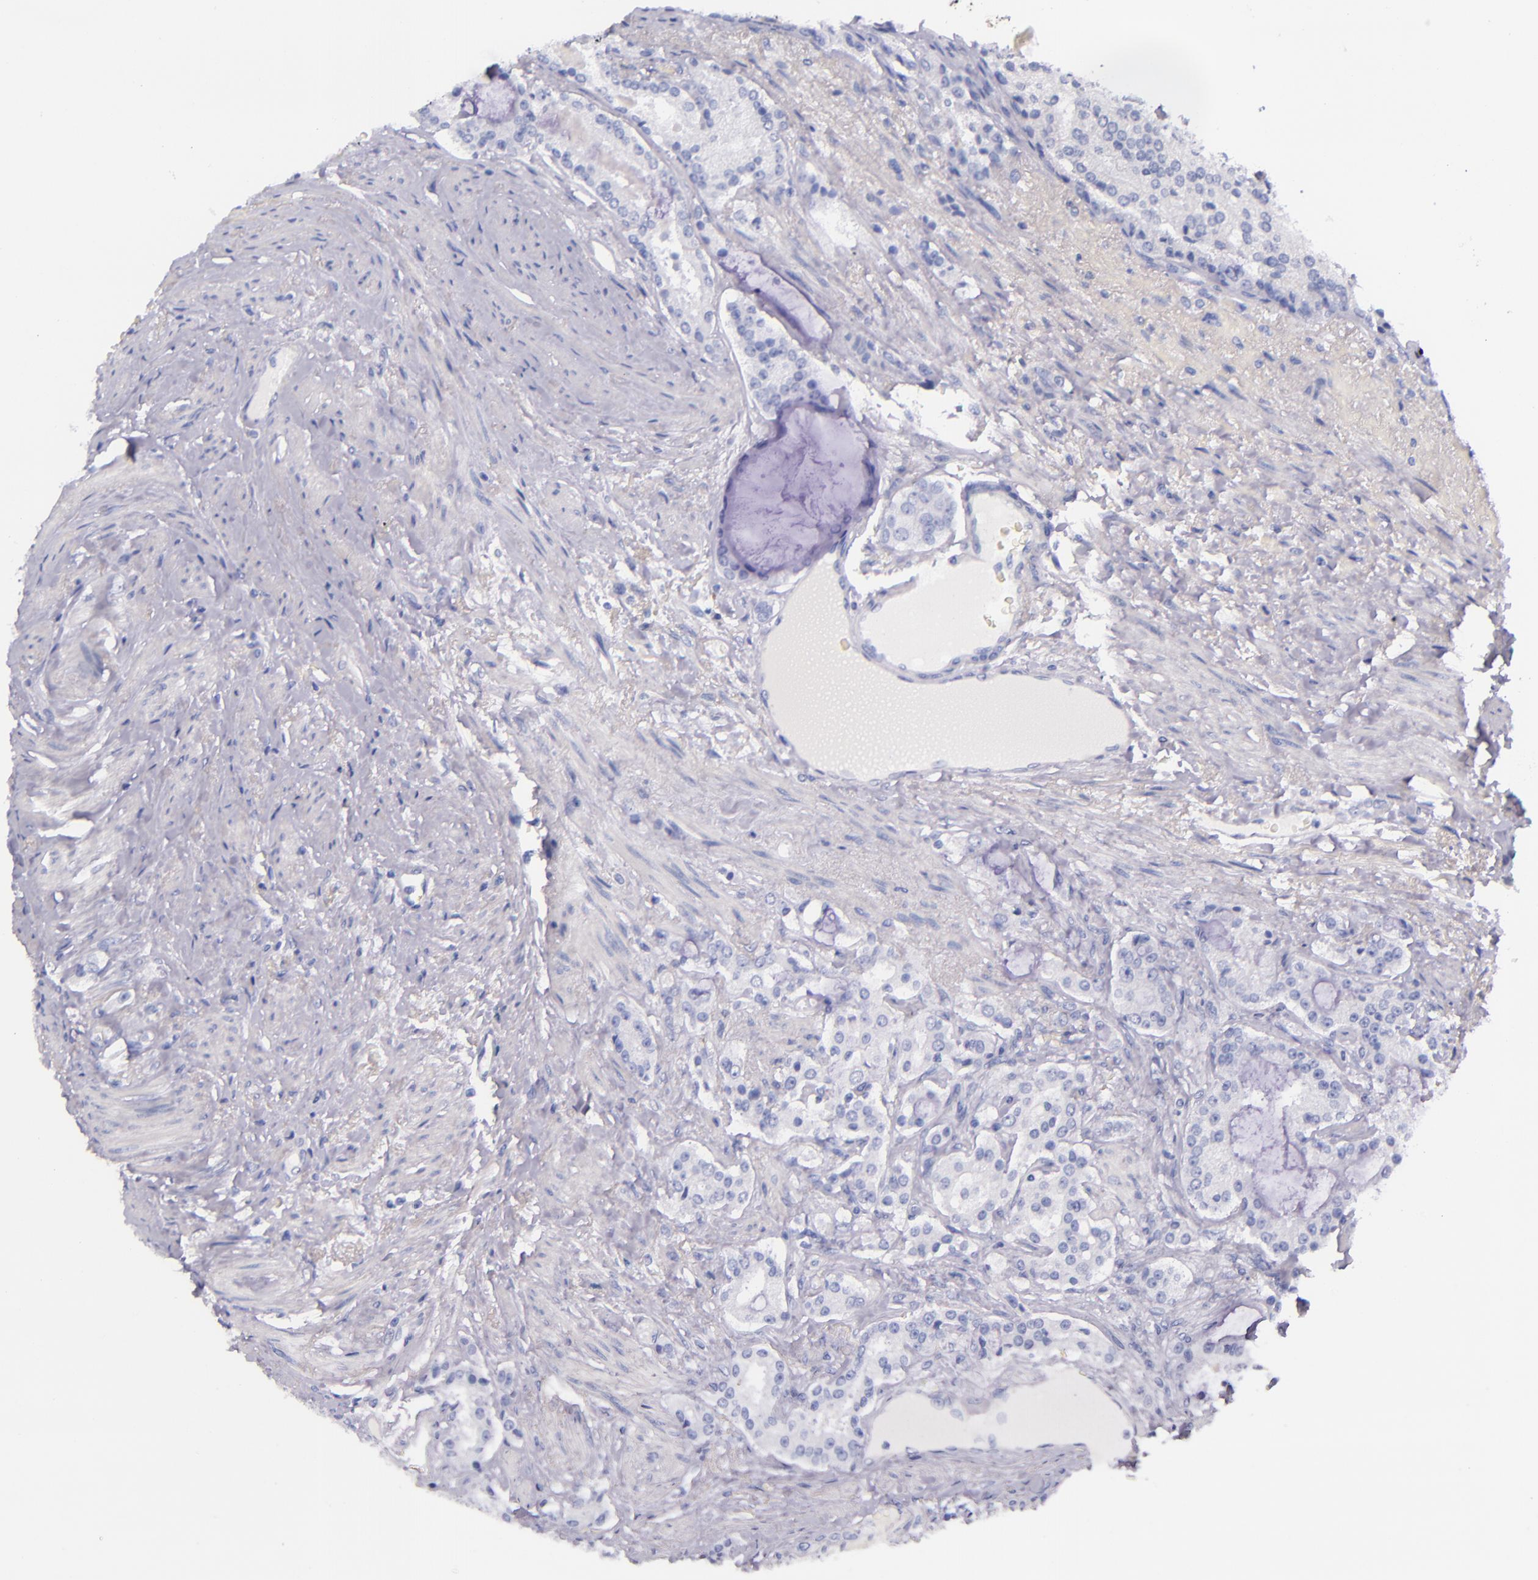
{"staining": {"intensity": "negative", "quantity": "none", "location": "none"}, "tissue": "prostate cancer", "cell_type": "Tumor cells", "image_type": "cancer", "snomed": [{"axis": "morphology", "description": "Adenocarcinoma, Medium grade"}, {"axis": "topography", "description": "Prostate"}], "caption": "The photomicrograph exhibits no staining of tumor cells in prostate cancer. (Brightfield microscopy of DAB (3,3'-diaminobenzidine) immunohistochemistry (IHC) at high magnification).", "gene": "LAG3", "patient": {"sex": "male", "age": 72}}